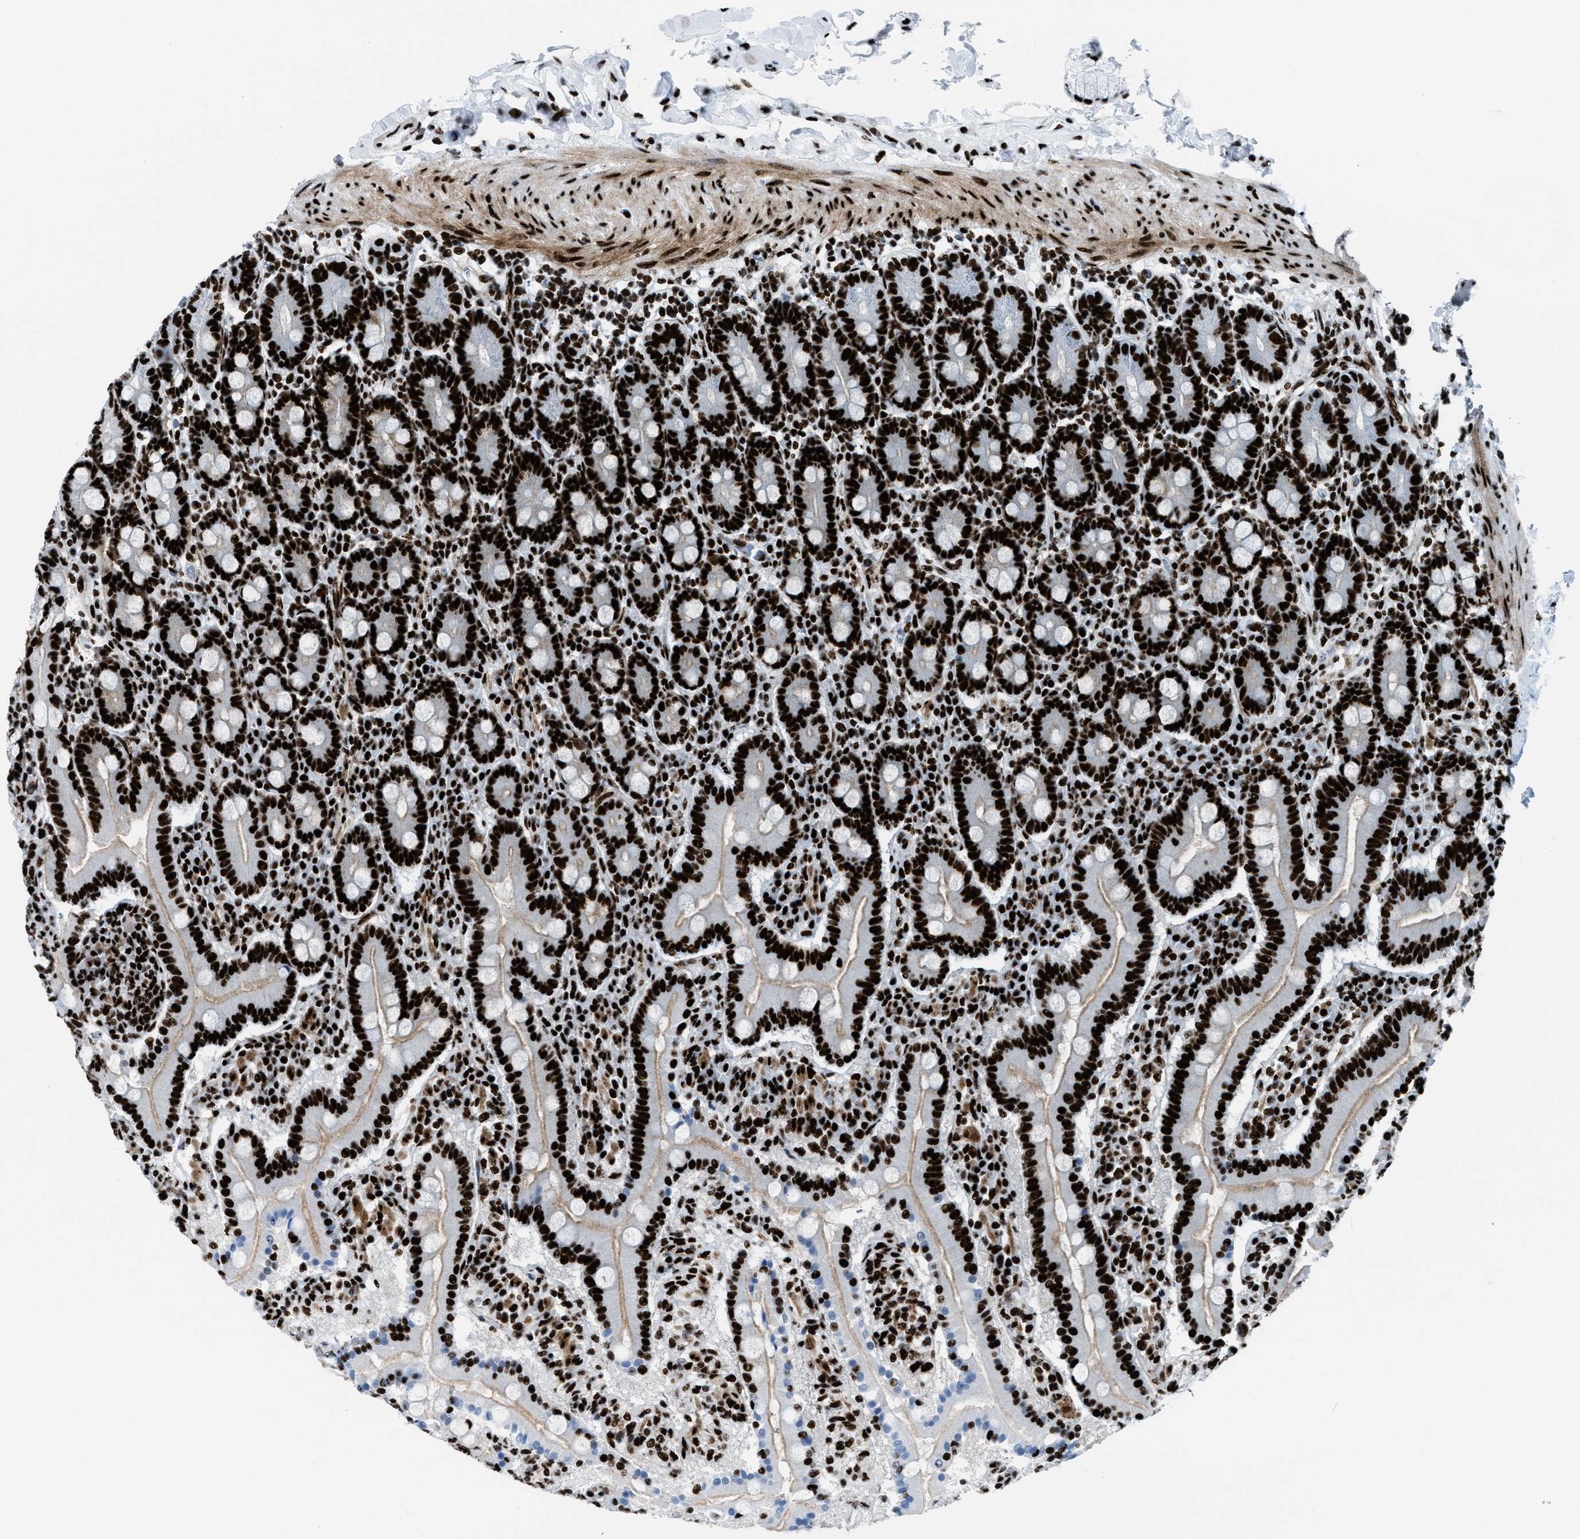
{"staining": {"intensity": "strong", "quantity": ">75%", "location": "nuclear"}, "tissue": "duodenum", "cell_type": "Glandular cells", "image_type": "normal", "snomed": [{"axis": "morphology", "description": "Normal tissue, NOS"}, {"axis": "topography", "description": "Duodenum"}], "caption": "A high-resolution photomicrograph shows immunohistochemistry staining of benign duodenum, which shows strong nuclear staining in approximately >75% of glandular cells.", "gene": "NONO", "patient": {"sex": "male", "age": 50}}